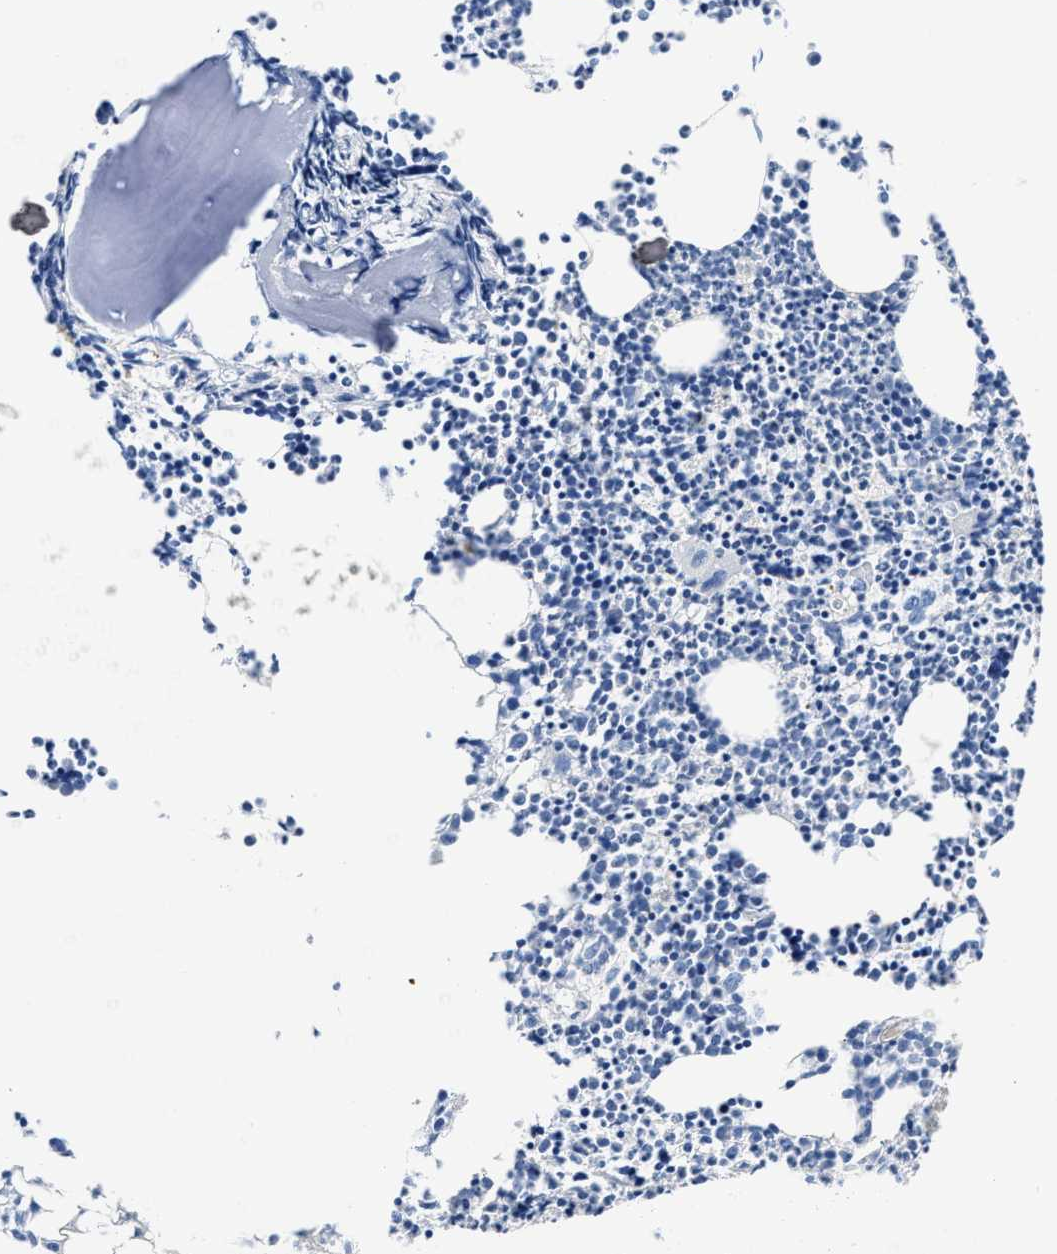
{"staining": {"intensity": "moderate", "quantity": "<25%", "location": "cytoplasmic/membranous"}, "tissue": "bone marrow", "cell_type": "Hematopoietic cells", "image_type": "normal", "snomed": [{"axis": "morphology", "description": "Normal tissue, NOS"}, {"axis": "morphology", "description": "Inflammation, NOS"}, {"axis": "topography", "description": "Bone marrow"}], "caption": "Protein staining demonstrates moderate cytoplasmic/membranous staining in approximately <25% of hematopoietic cells in unremarkable bone marrow. (Stains: DAB (3,3'-diaminobenzidine) in brown, nuclei in blue, Microscopy: brightfield microscopy at high magnification).", "gene": "GC", "patient": {"sex": "female", "age": 53}}